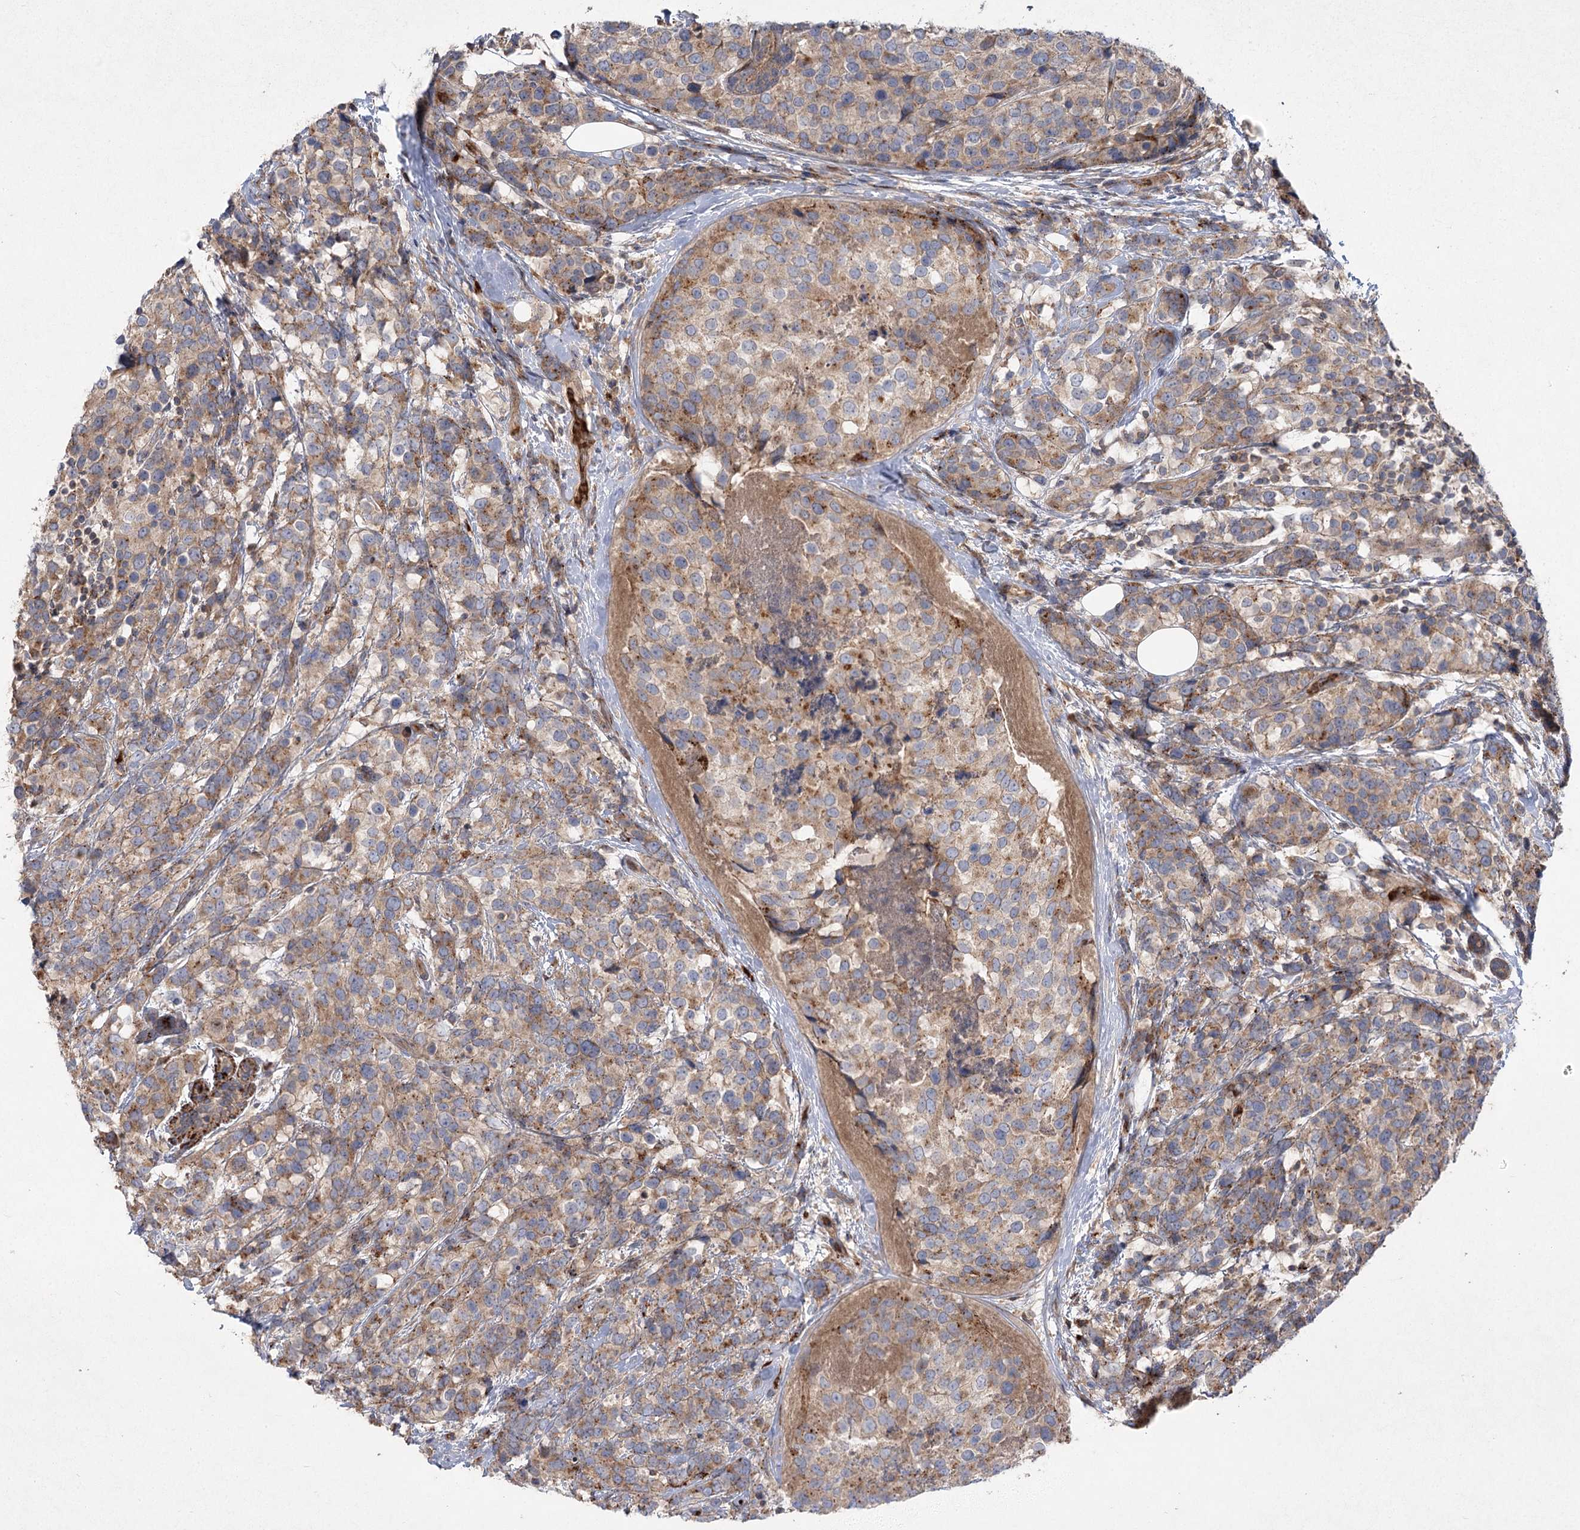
{"staining": {"intensity": "moderate", "quantity": ">75%", "location": "cytoplasmic/membranous"}, "tissue": "breast cancer", "cell_type": "Tumor cells", "image_type": "cancer", "snomed": [{"axis": "morphology", "description": "Lobular carcinoma"}, {"axis": "topography", "description": "Breast"}], "caption": "Tumor cells reveal medium levels of moderate cytoplasmic/membranous expression in approximately >75% of cells in human breast lobular carcinoma.", "gene": "KIAA0825", "patient": {"sex": "female", "age": 59}}